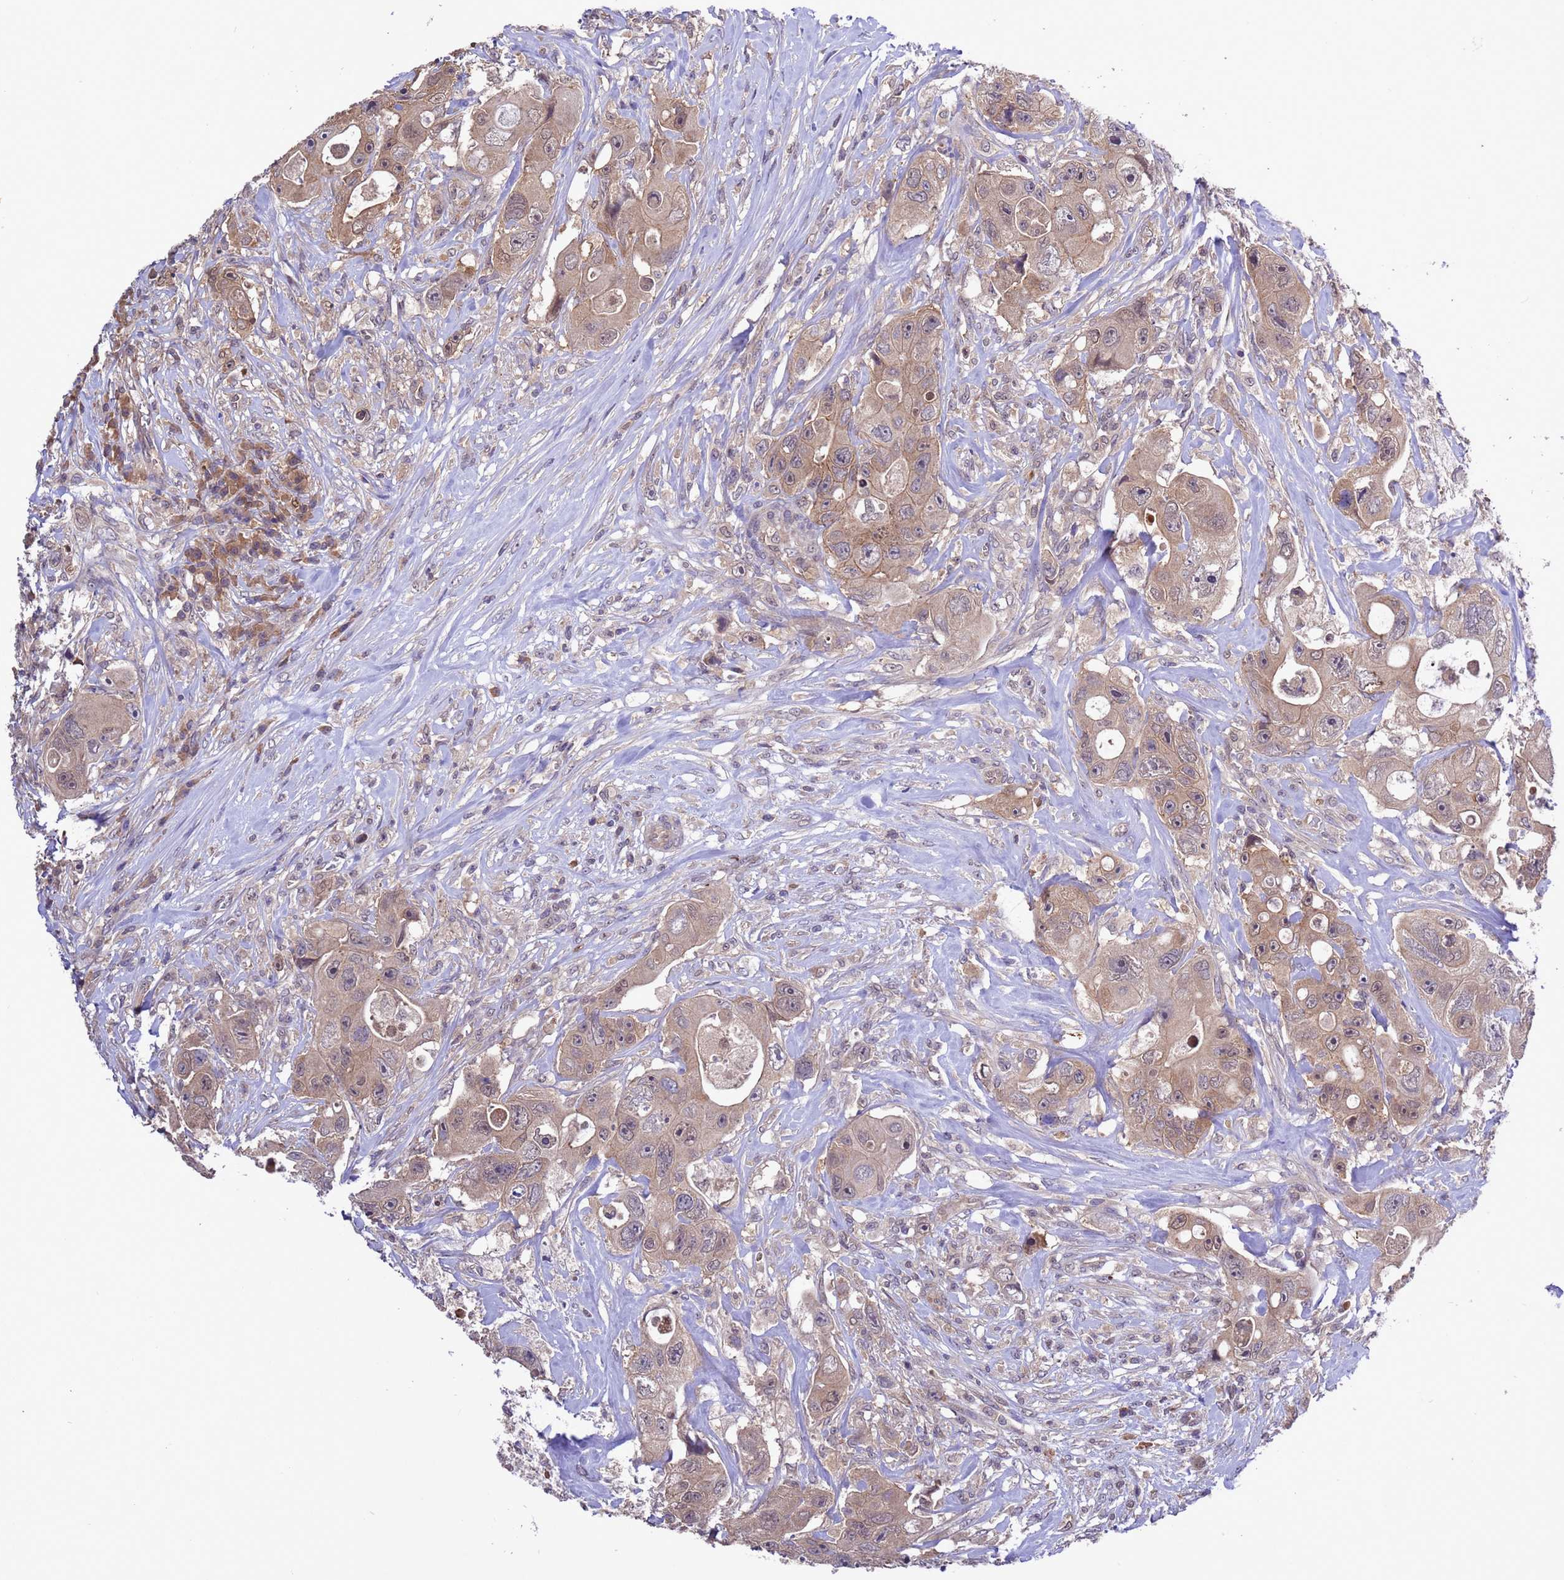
{"staining": {"intensity": "weak", "quantity": ">75%", "location": "cytoplasmic/membranous"}, "tissue": "colorectal cancer", "cell_type": "Tumor cells", "image_type": "cancer", "snomed": [{"axis": "morphology", "description": "Adenocarcinoma, NOS"}, {"axis": "topography", "description": "Colon"}], "caption": "A micrograph of human colorectal cancer stained for a protein displays weak cytoplasmic/membranous brown staining in tumor cells.", "gene": "ZFP69B", "patient": {"sex": "female", "age": 46}}